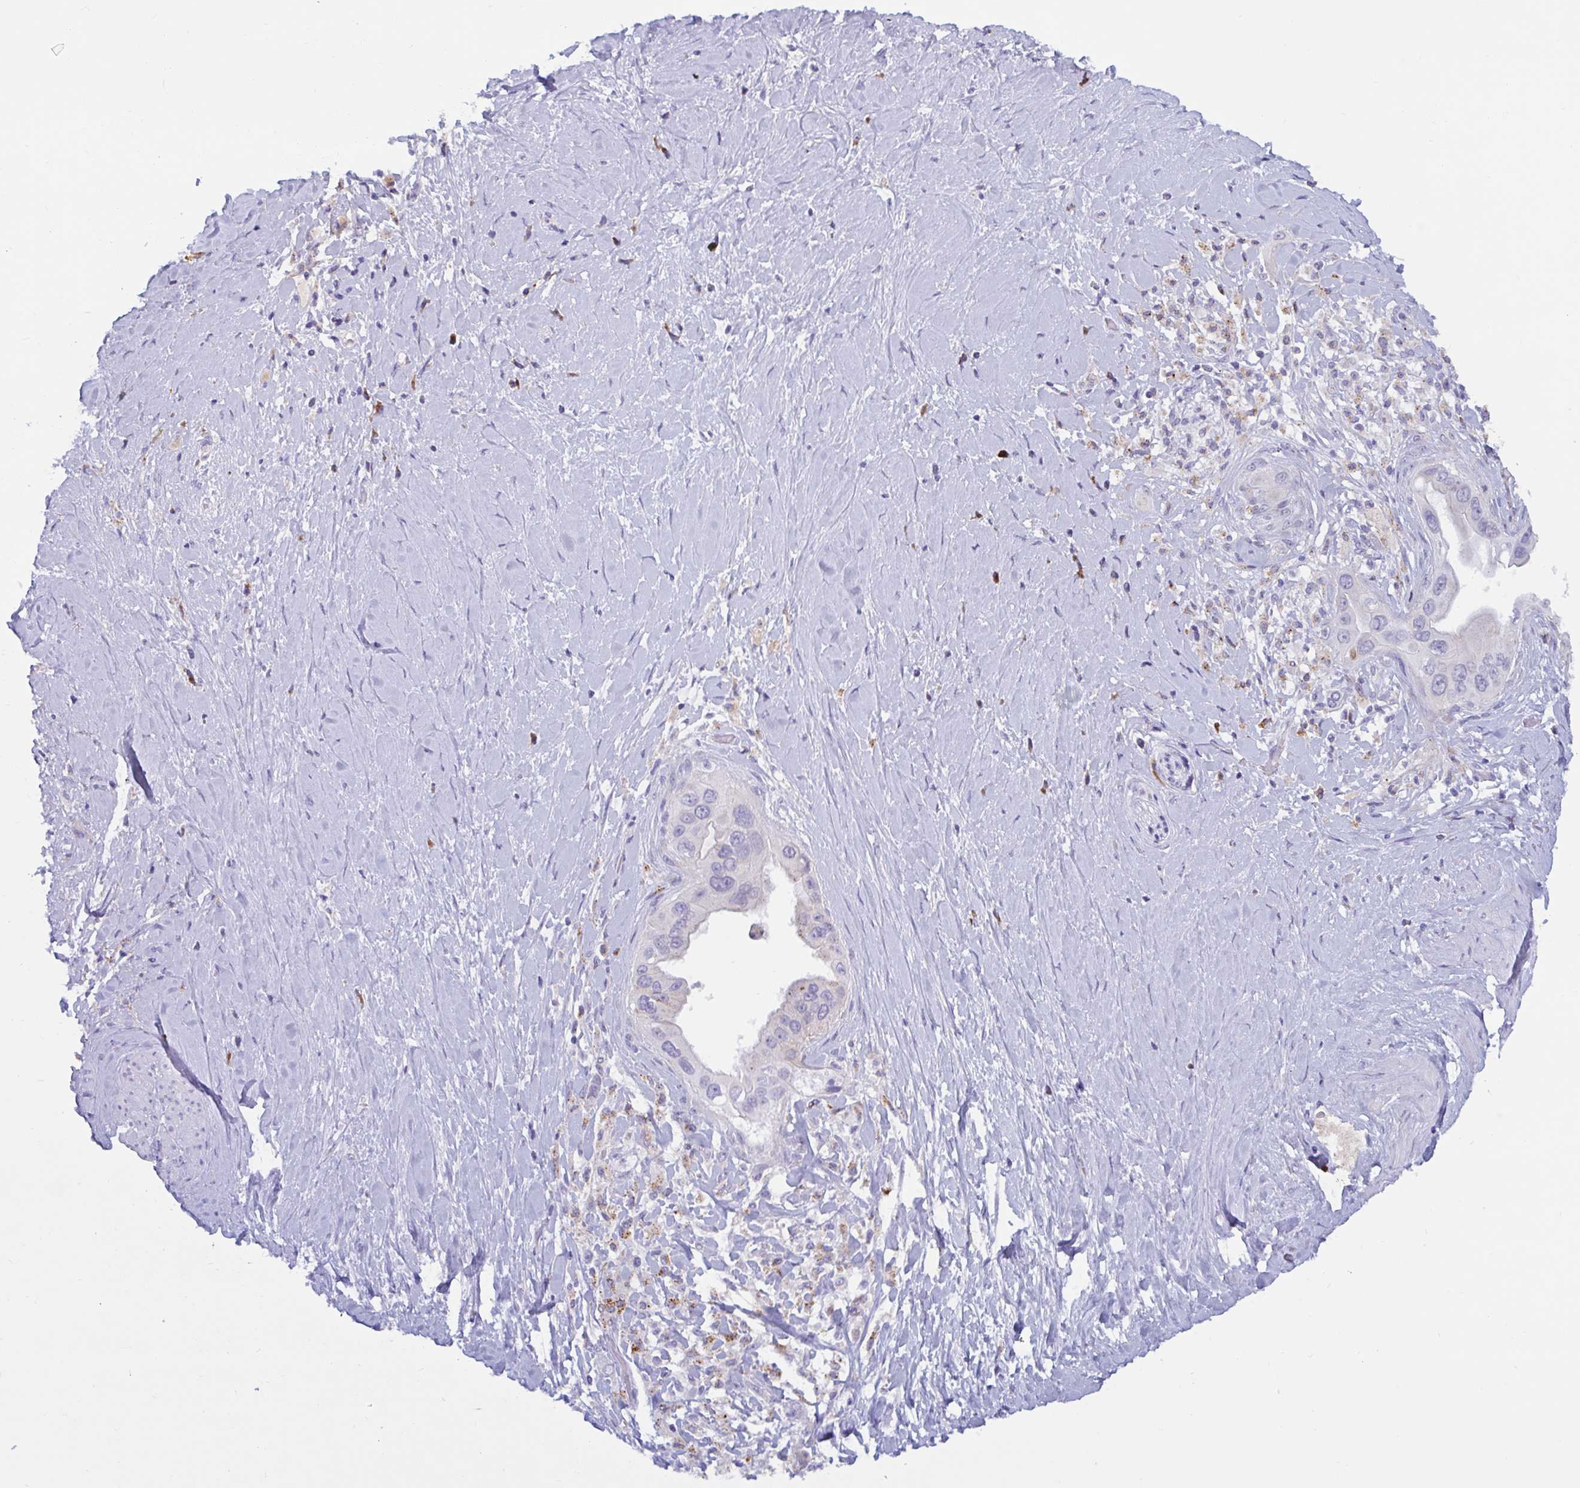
{"staining": {"intensity": "negative", "quantity": "none", "location": "none"}, "tissue": "pancreatic cancer", "cell_type": "Tumor cells", "image_type": "cancer", "snomed": [{"axis": "morphology", "description": "Adenocarcinoma, NOS"}, {"axis": "topography", "description": "Pancreas"}], "caption": "Pancreatic cancer was stained to show a protein in brown. There is no significant expression in tumor cells.", "gene": "FAM219B", "patient": {"sex": "female", "age": 56}}